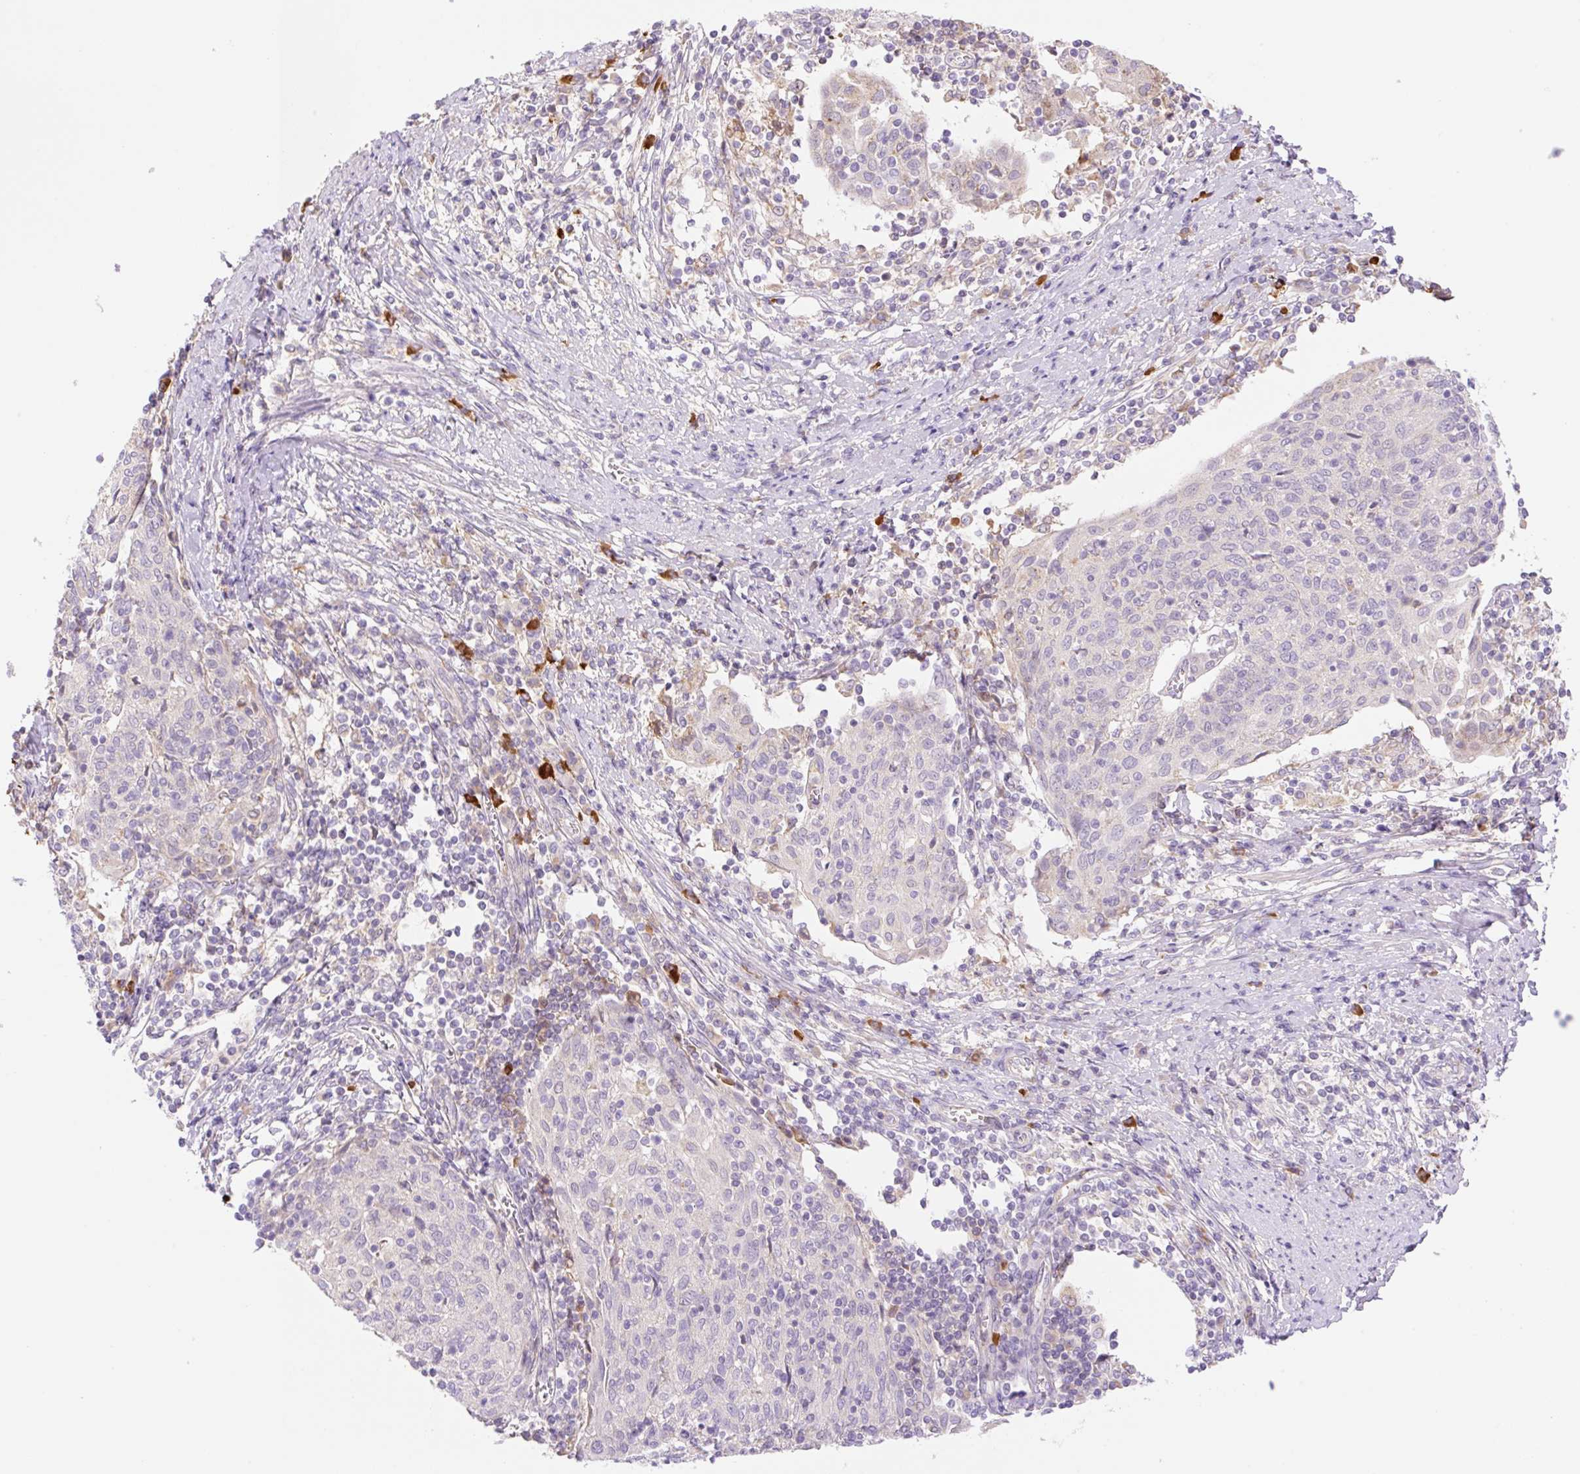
{"staining": {"intensity": "negative", "quantity": "none", "location": "none"}, "tissue": "cervical cancer", "cell_type": "Tumor cells", "image_type": "cancer", "snomed": [{"axis": "morphology", "description": "Squamous cell carcinoma, NOS"}, {"axis": "topography", "description": "Cervix"}], "caption": "Immunohistochemistry histopathology image of neoplastic tissue: cervical squamous cell carcinoma stained with DAB exhibits no significant protein expression in tumor cells. (DAB (3,3'-diaminobenzidine) IHC with hematoxylin counter stain).", "gene": "DENND5A", "patient": {"sex": "female", "age": 52}}